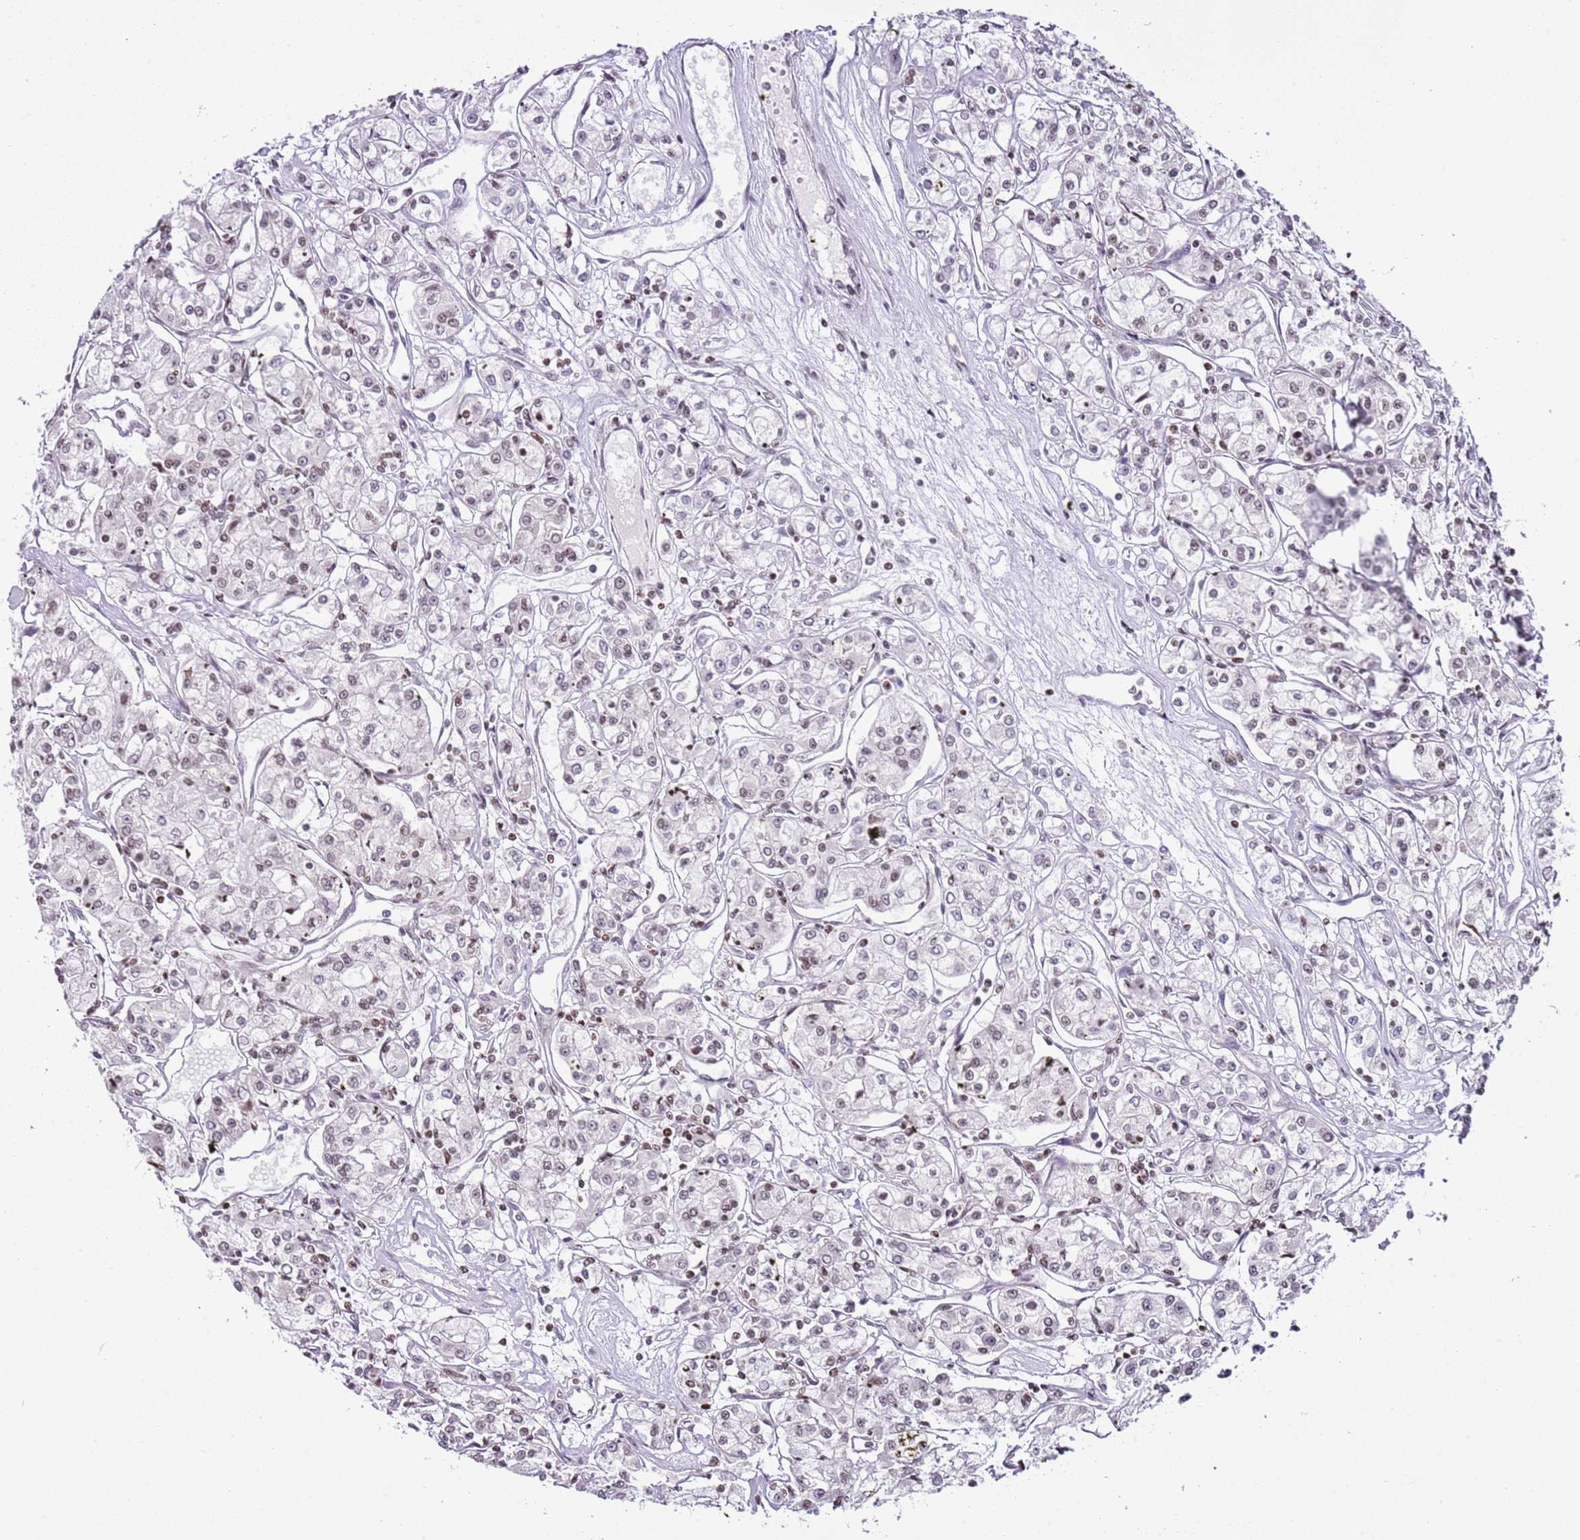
{"staining": {"intensity": "weak", "quantity": "<25%", "location": "nuclear"}, "tissue": "renal cancer", "cell_type": "Tumor cells", "image_type": "cancer", "snomed": [{"axis": "morphology", "description": "Adenocarcinoma, NOS"}, {"axis": "topography", "description": "Kidney"}], "caption": "Human renal adenocarcinoma stained for a protein using immunohistochemistry displays no expression in tumor cells.", "gene": "SELENOH", "patient": {"sex": "female", "age": 59}}